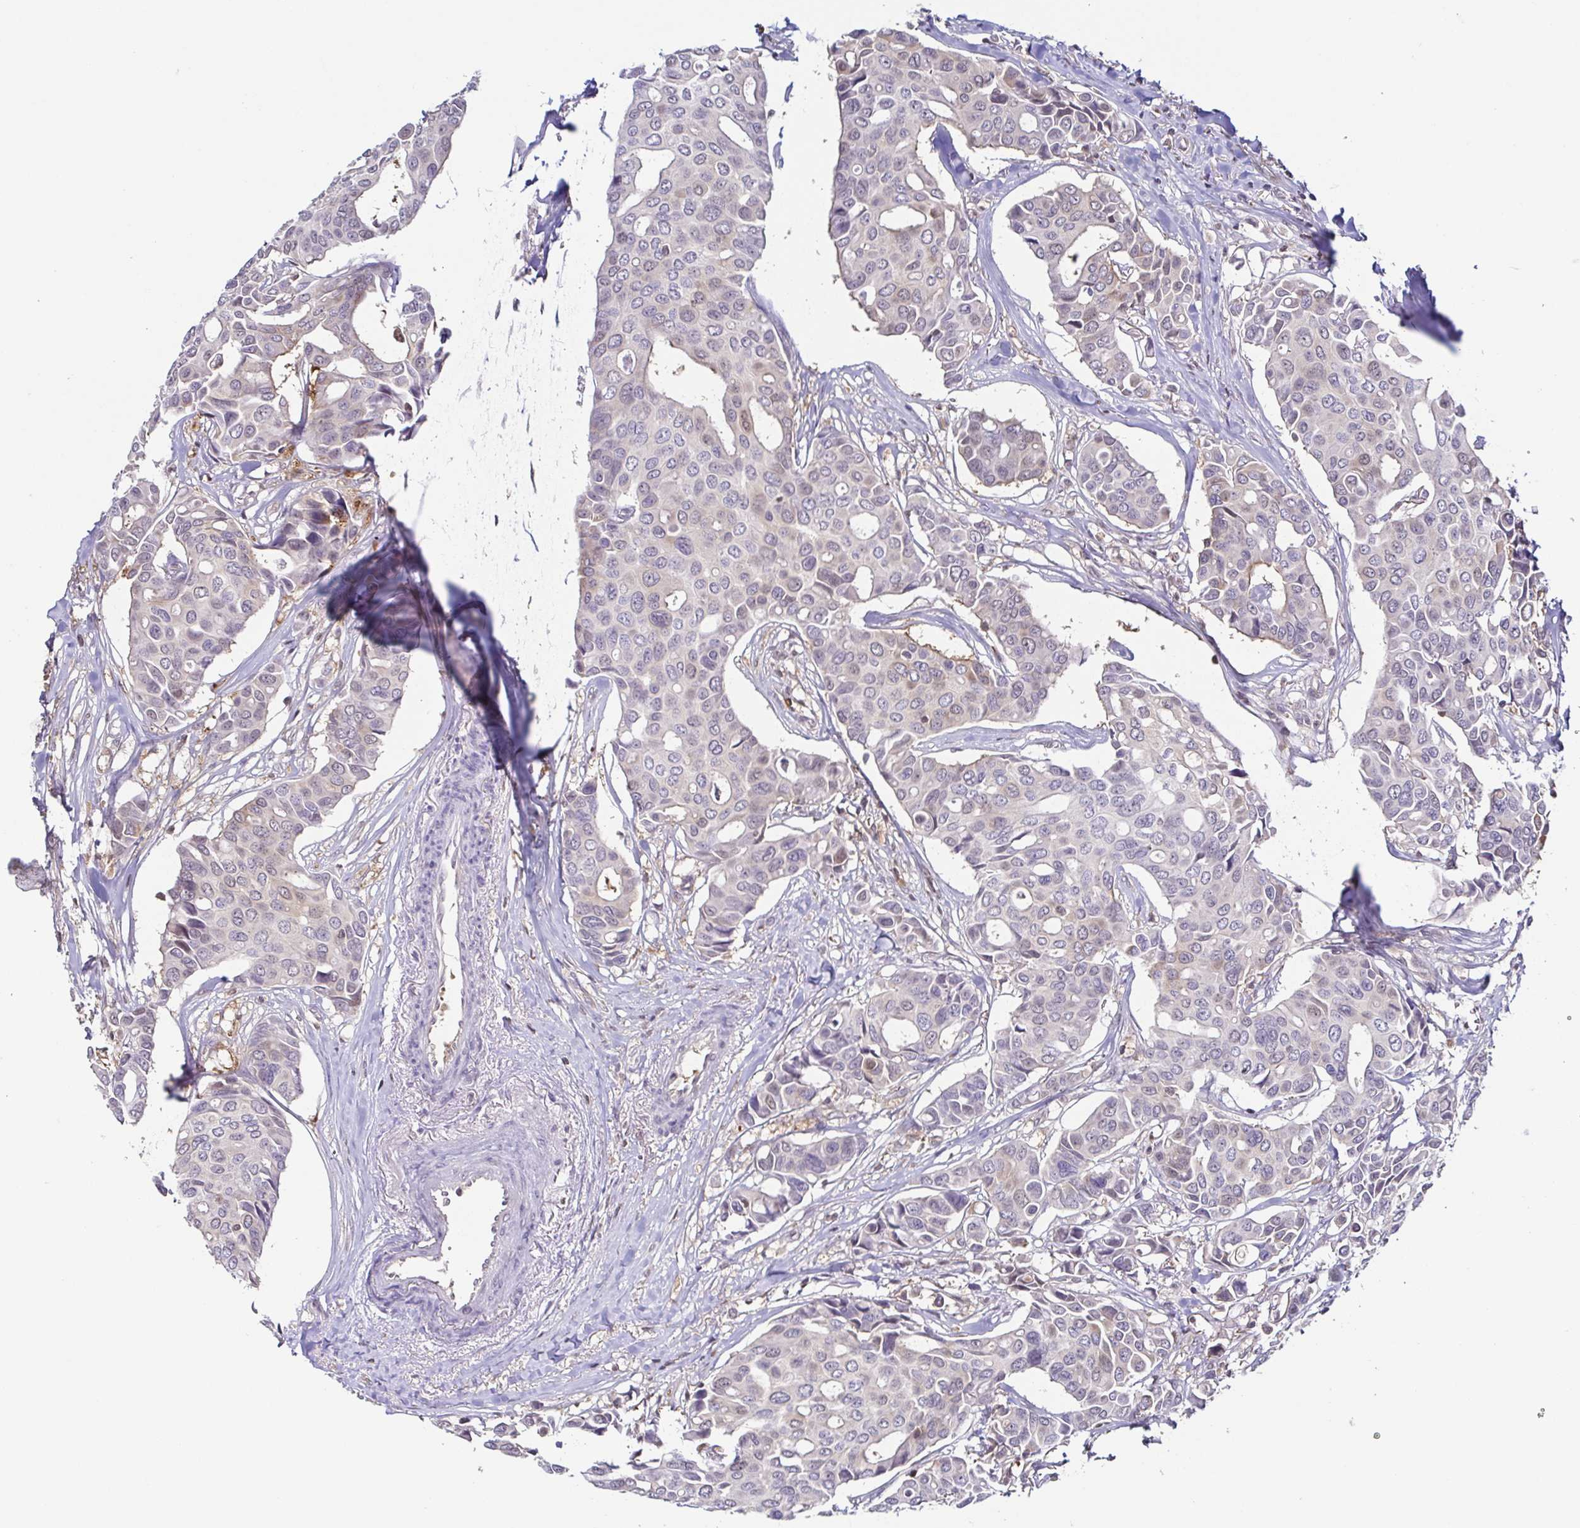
{"staining": {"intensity": "weak", "quantity": "<25%", "location": "nuclear"}, "tissue": "breast cancer", "cell_type": "Tumor cells", "image_type": "cancer", "snomed": [{"axis": "morphology", "description": "Duct carcinoma"}, {"axis": "topography", "description": "Breast"}], "caption": "There is no significant staining in tumor cells of breast invasive ductal carcinoma.", "gene": "PSMB9", "patient": {"sex": "female", "age": 54}}